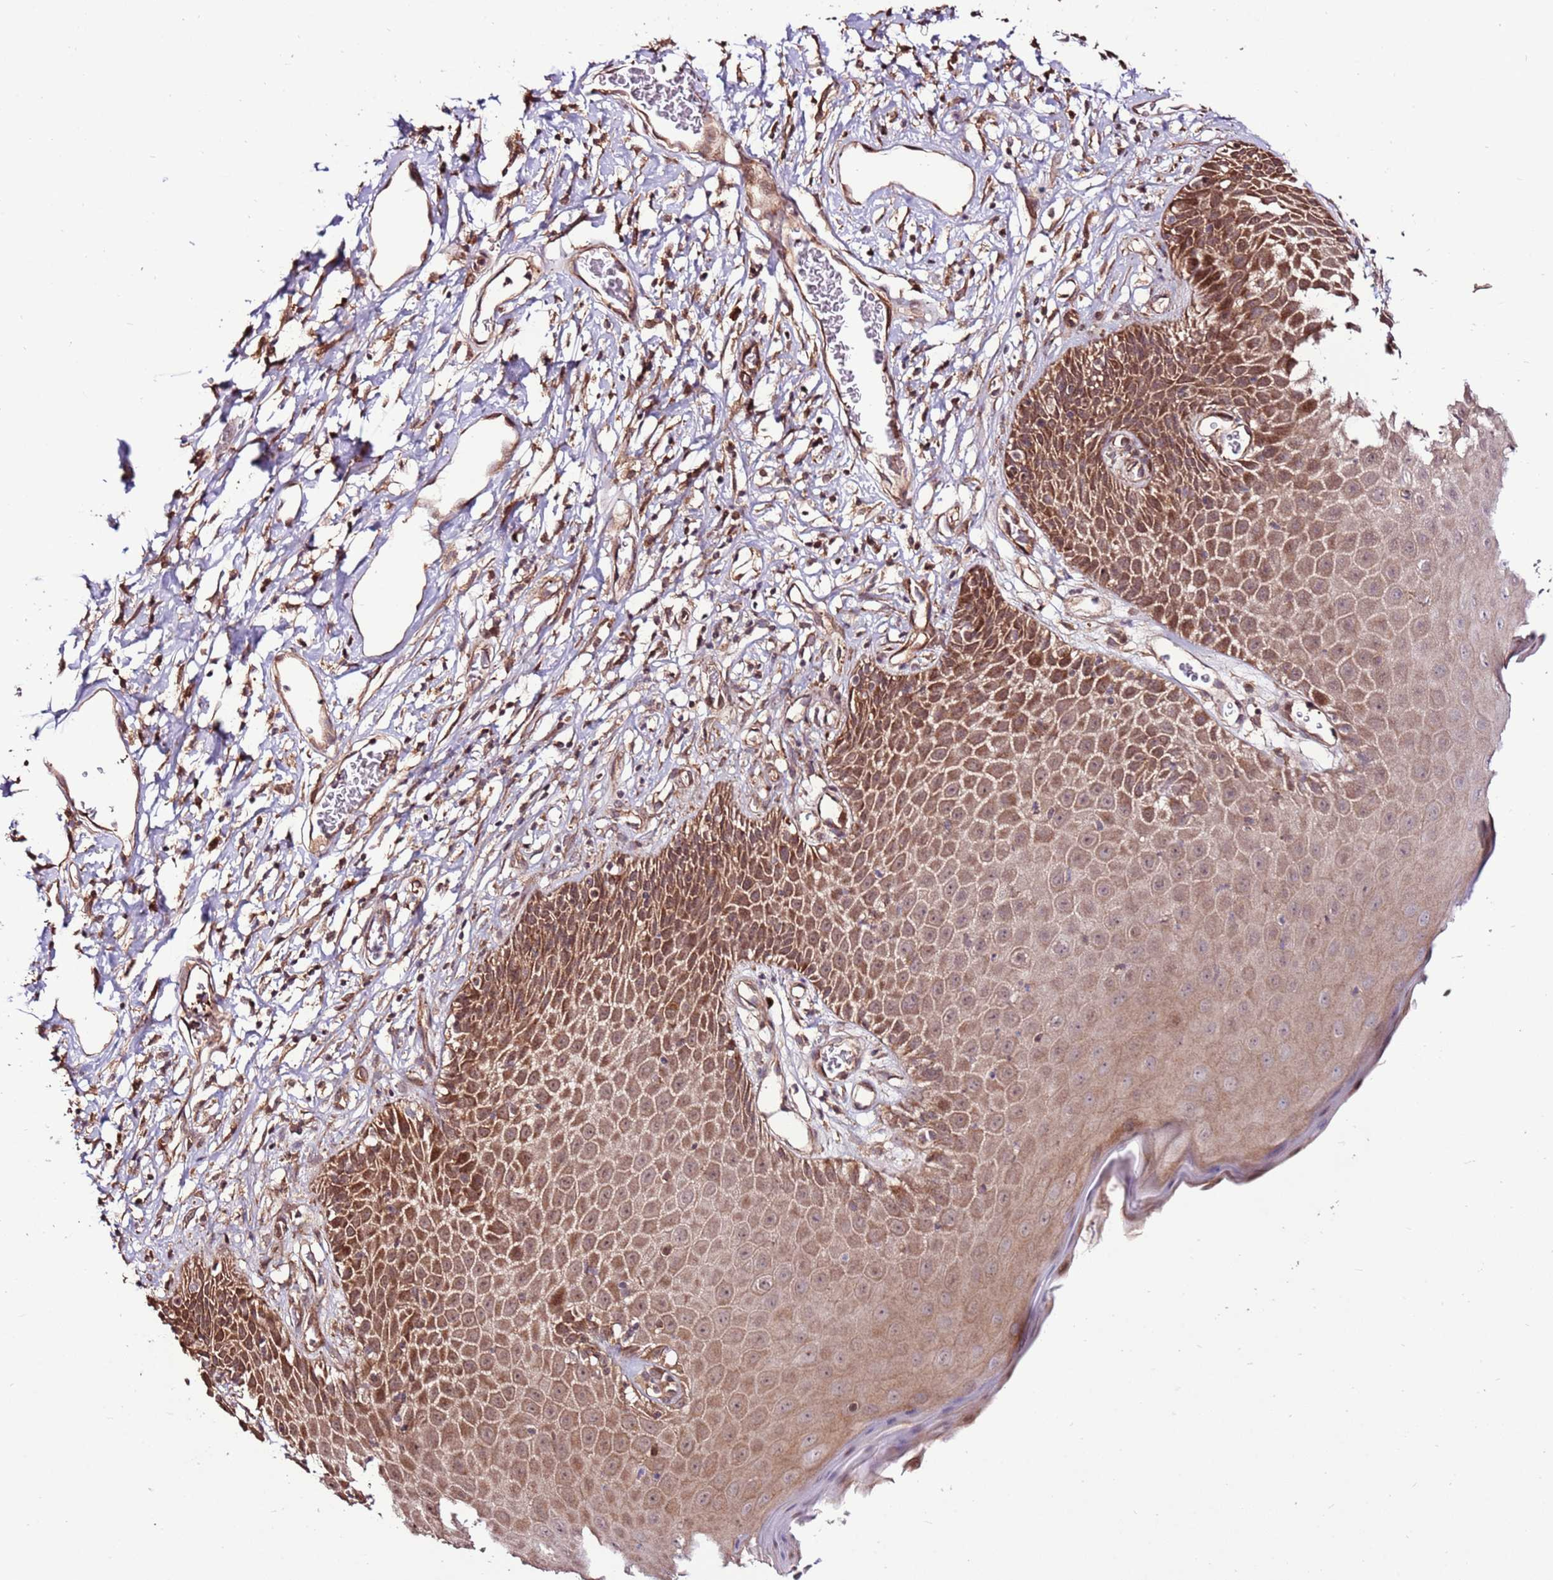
{"staining": {"intensity": "moderate", "quantity": ">75%", "location": "cytoplasmic/membranous,nuclear"}, "tissue": "skin", "cell_type": "Epidermal cells", "image_type": "normal", "snomed": [{"axis": "morphology", "description": "Normal tissue, NOS"}, {"axis": "topography", "description": "Vulva"}], "caption": "High-power microscopy captured an immunohistochemistry (IHC) photomicrograph of unremarkable skin, revealing moderate cytoplasmic/membranous,nuclear positivity in about >75% of epidermal cells. Using DAB (brown) and hematoxylin (blue) stains, captured at high magnification using brightfield microscopy.", "gene": "CCDC112", "patient": {"sex": "female", "age": 68}}